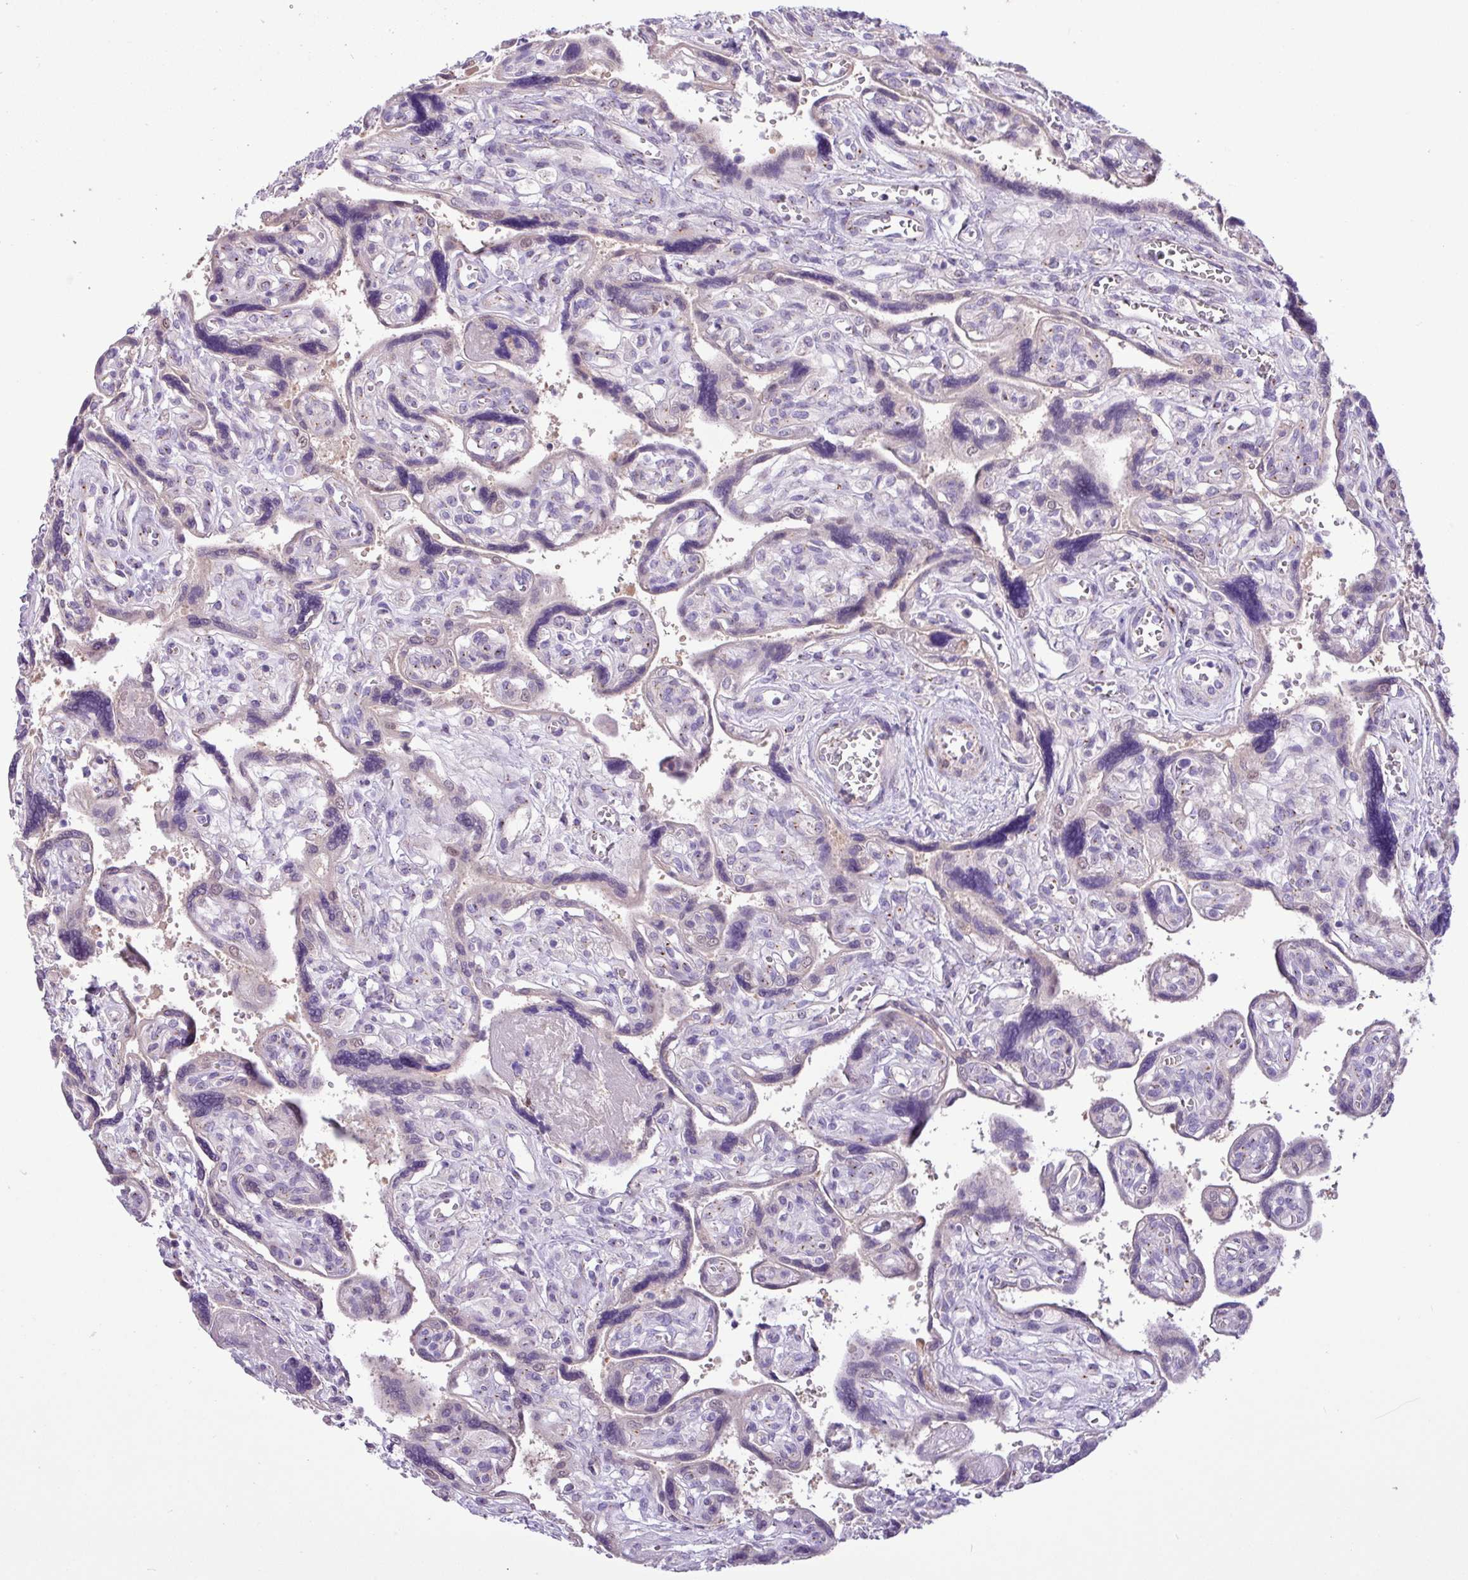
{"staining": {"intensity": "negative", "quantity": "none", "location": "none"}, "tissue": "placenta", "cell_type": "Trophoblastic cells", "image_type": "normal", "snomed": [{"axis": "morphology", "description": "Normal tissue, NOS"}, {"axis": "topography", "description": "Placenta"}], "caption": "The immunohistochemistry (IHC) image has no significant positivity in trophoblastic cells of placenta.", "gene": "SPINK8", "patient": {"sex": "female", "age": 39}}